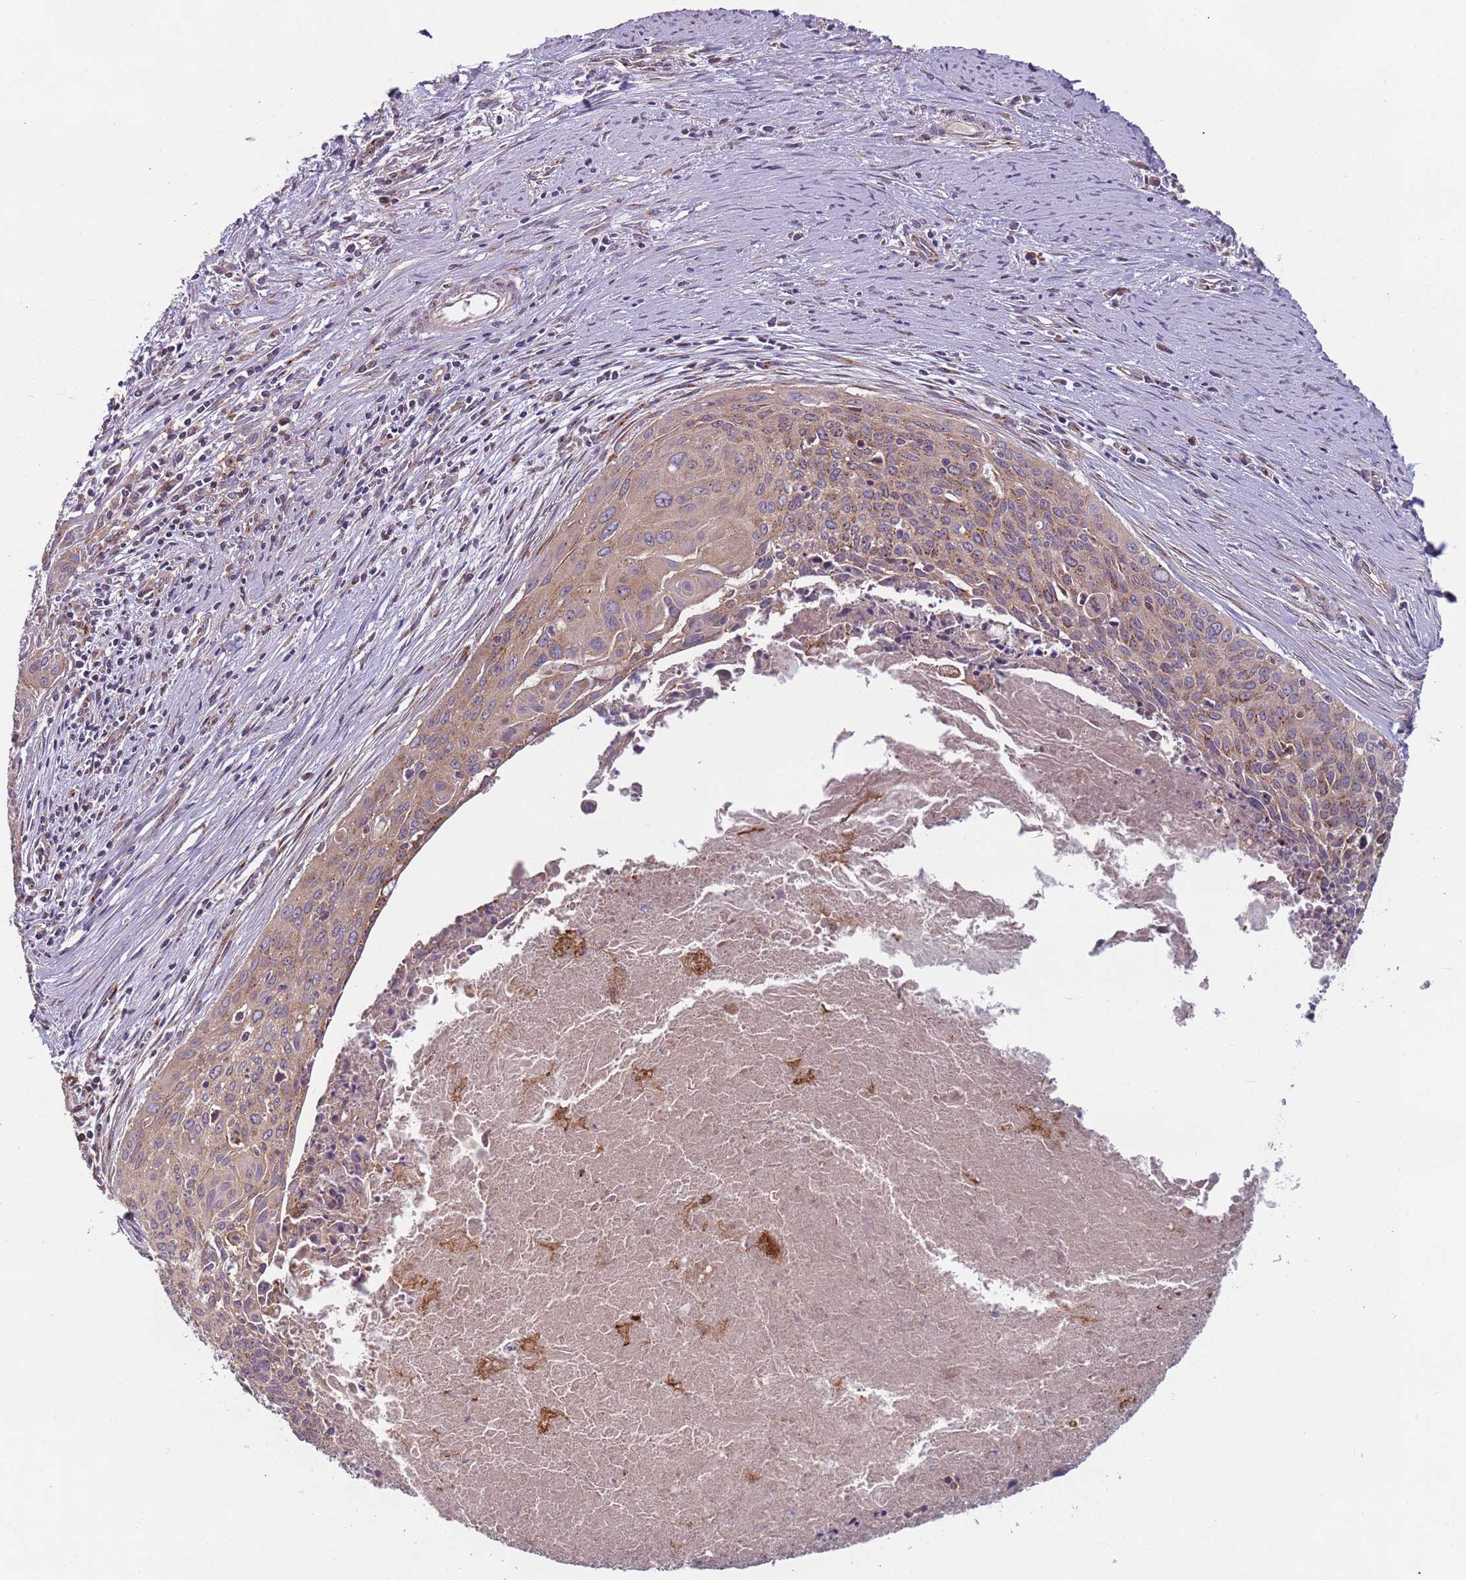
{"staining": {"intensity": "moderate", "quantity": ">75%", "location": "cytoplasmic/membranous"}, "tissue": "cervical cancer", "cell_type": "Tumor cells", "image_type": "cancer", "snomed": [{"axis": "morphology", "description": "Squamous cell carcinoma, NOS"}, {"axis": "topography", "description": "Cervix"}], "caption": "High-power microscopy captured an immunohistochemistry (IHC) histopathology image of cervical squamous cell carcinoma, revealing moderate cytoplasmic/membranous staining in about >75% of tumor cells.", "gene": "AKTIP", "patient": {"sex": "female", "age": 55}}